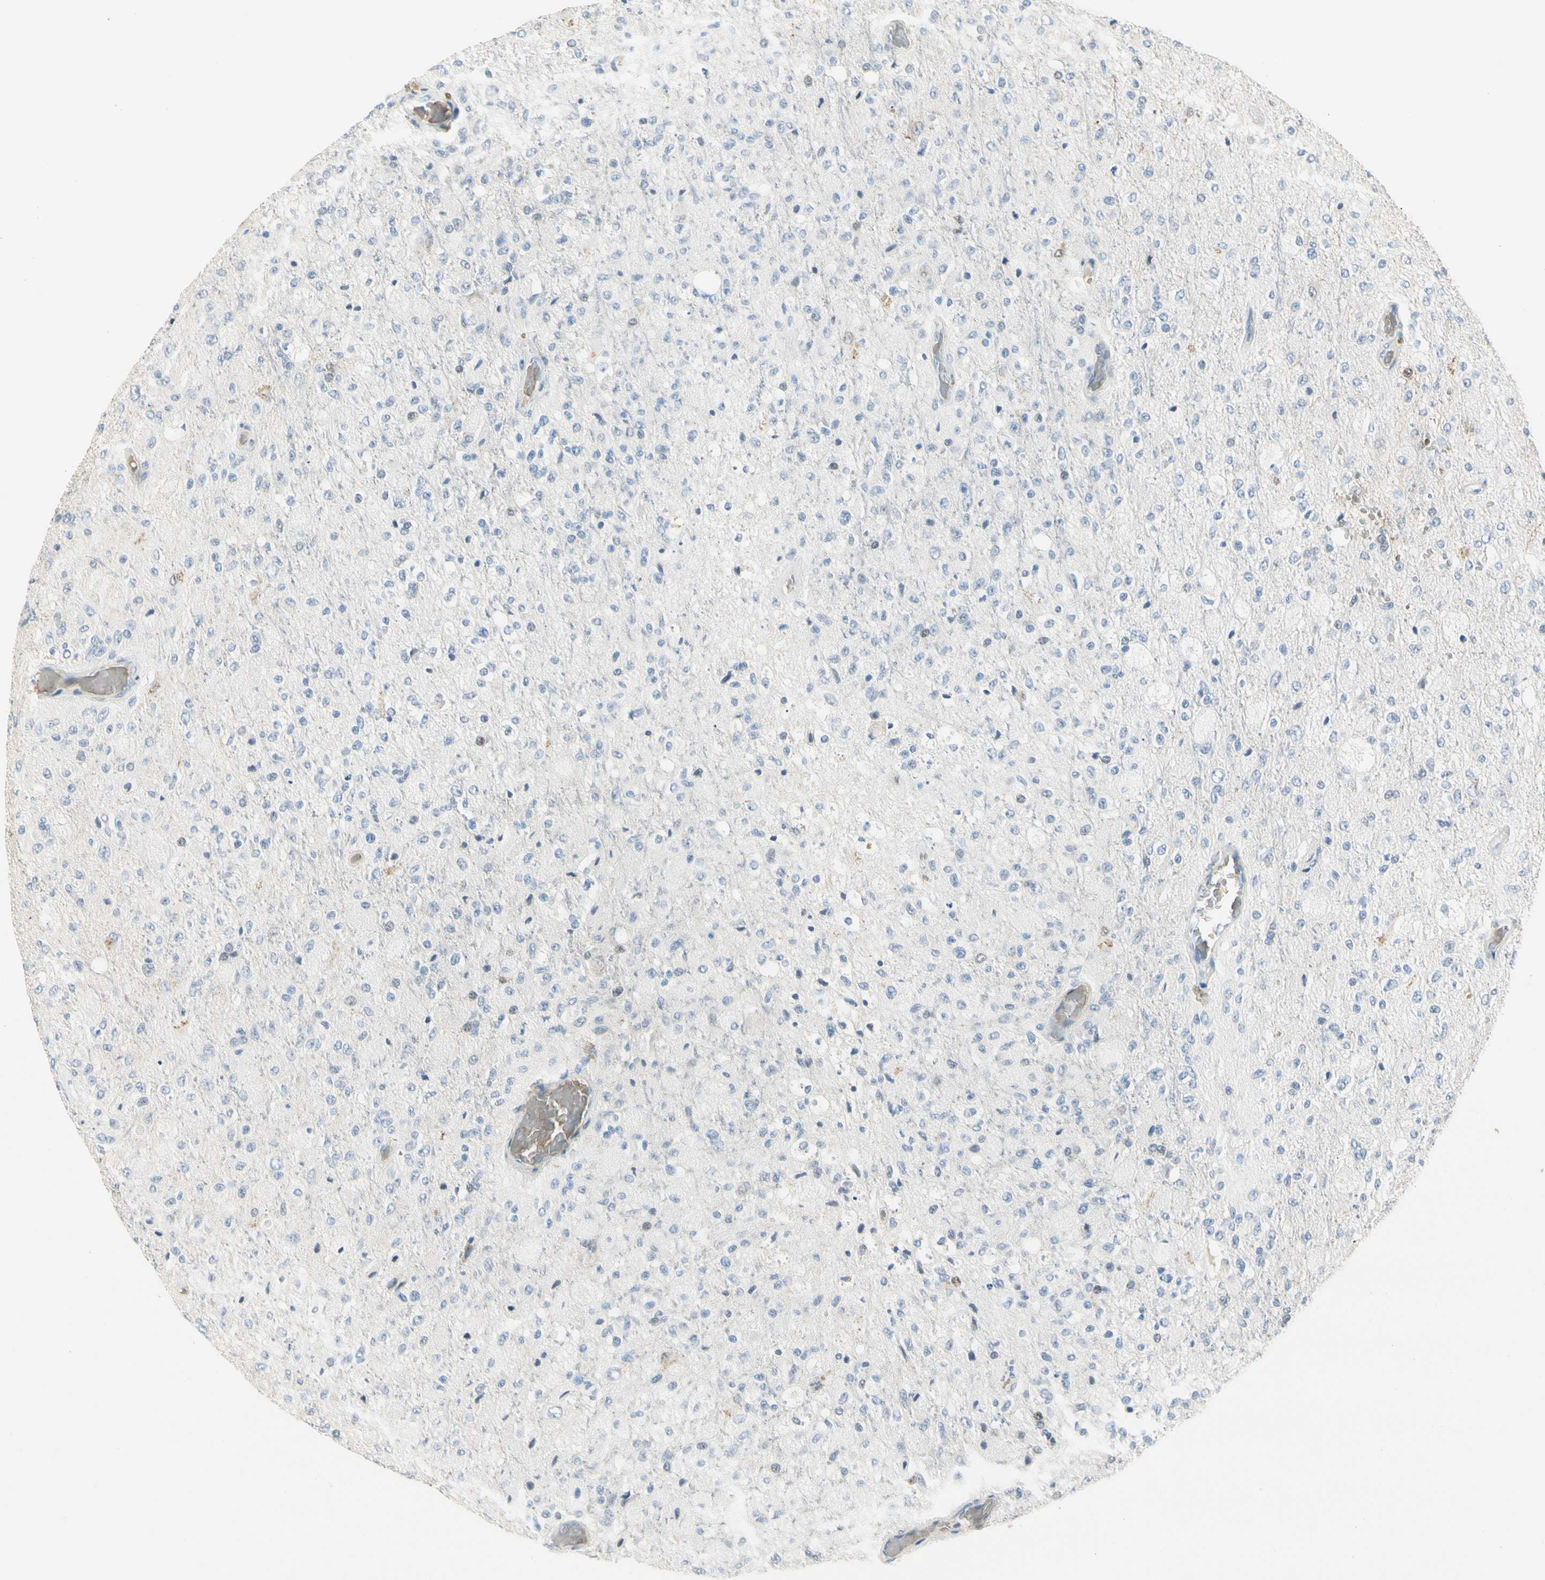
{"staining": {"intensity": "negative", "quantity": "none", "location": "none"}, "tissue": "glioma", "cell_type": "Tumor cells", "image_type": "cancer", "snomed": [{"axis": "morphology", "description": "Normal tissue, NOS"}, {"axis": "morphology", "description": "Glioma, malignant, High grade"}, {"axis": "topography", "description": "Cerebral cortex"}], "caption": "IHC of glioma reveals no positivity in tumor cells.", "gene": "CA1", "patient": {"sex": "male", "age": 77}}